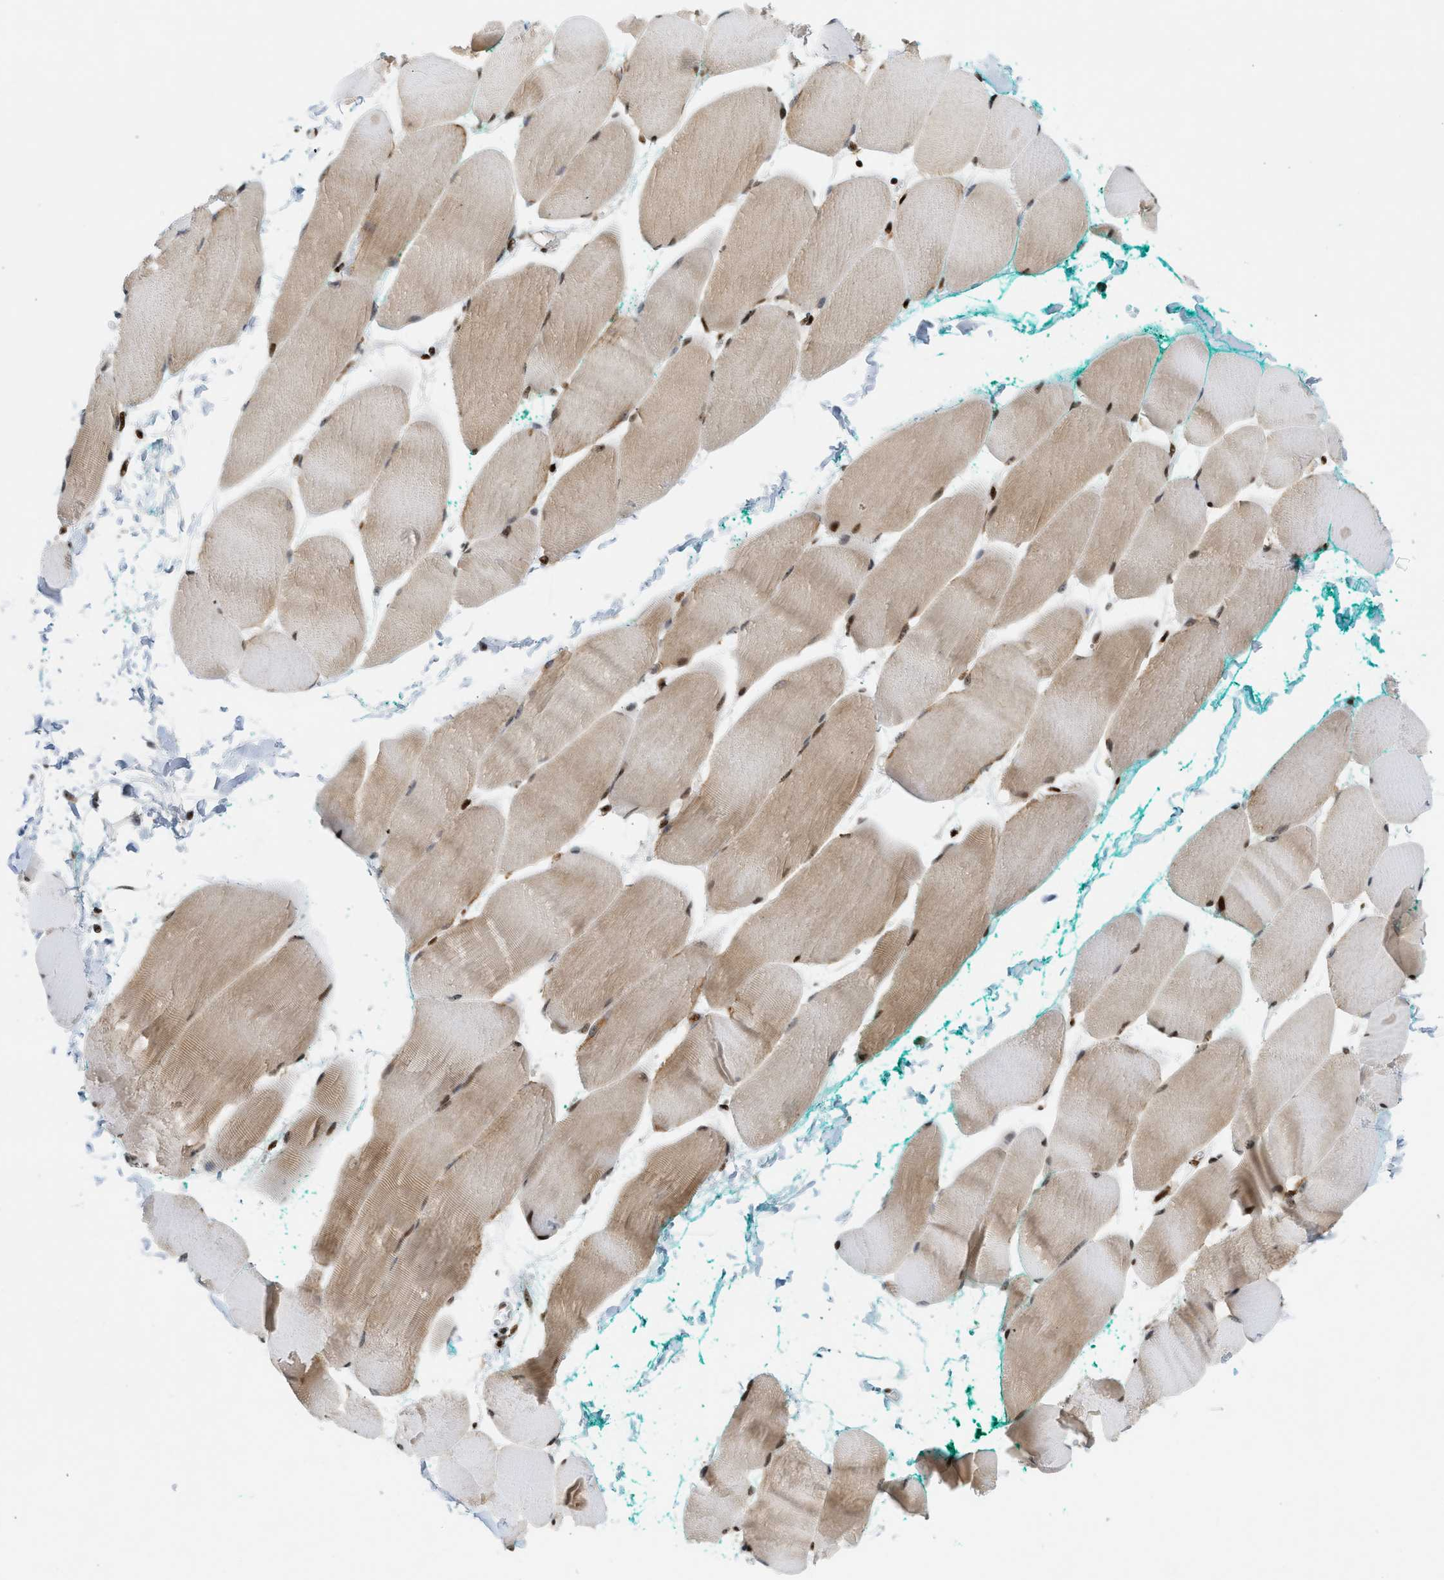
{"staining": {"intensity": "moderate", "quantity": "25%-75%", "location": "cytoplasmic/membranous,nuclear"}, "tissue": "skeletal muscle", "cell_type": "Myocytes", "image_type": "normal", "snomed": [{"axis": "morphology", "description": "Normal tissue, NOS"}, {"axis": "morphology", "description": "Squamous cell carcinoma, NOS"}, {"axis": "topography", "description": "Skeletal muscle"}], "caption": "A brown stain highlights moderate cytoplasmic/membranous,nuclear staining of a protein in myocytes of normal skeletal muscle. (DAB (3,3'-diaminobenzidine) IHC, brown staining for protein, blue staining for nuclei).", "gene": "ZNF22", "patient": {"sex": "male", "age": 51}}